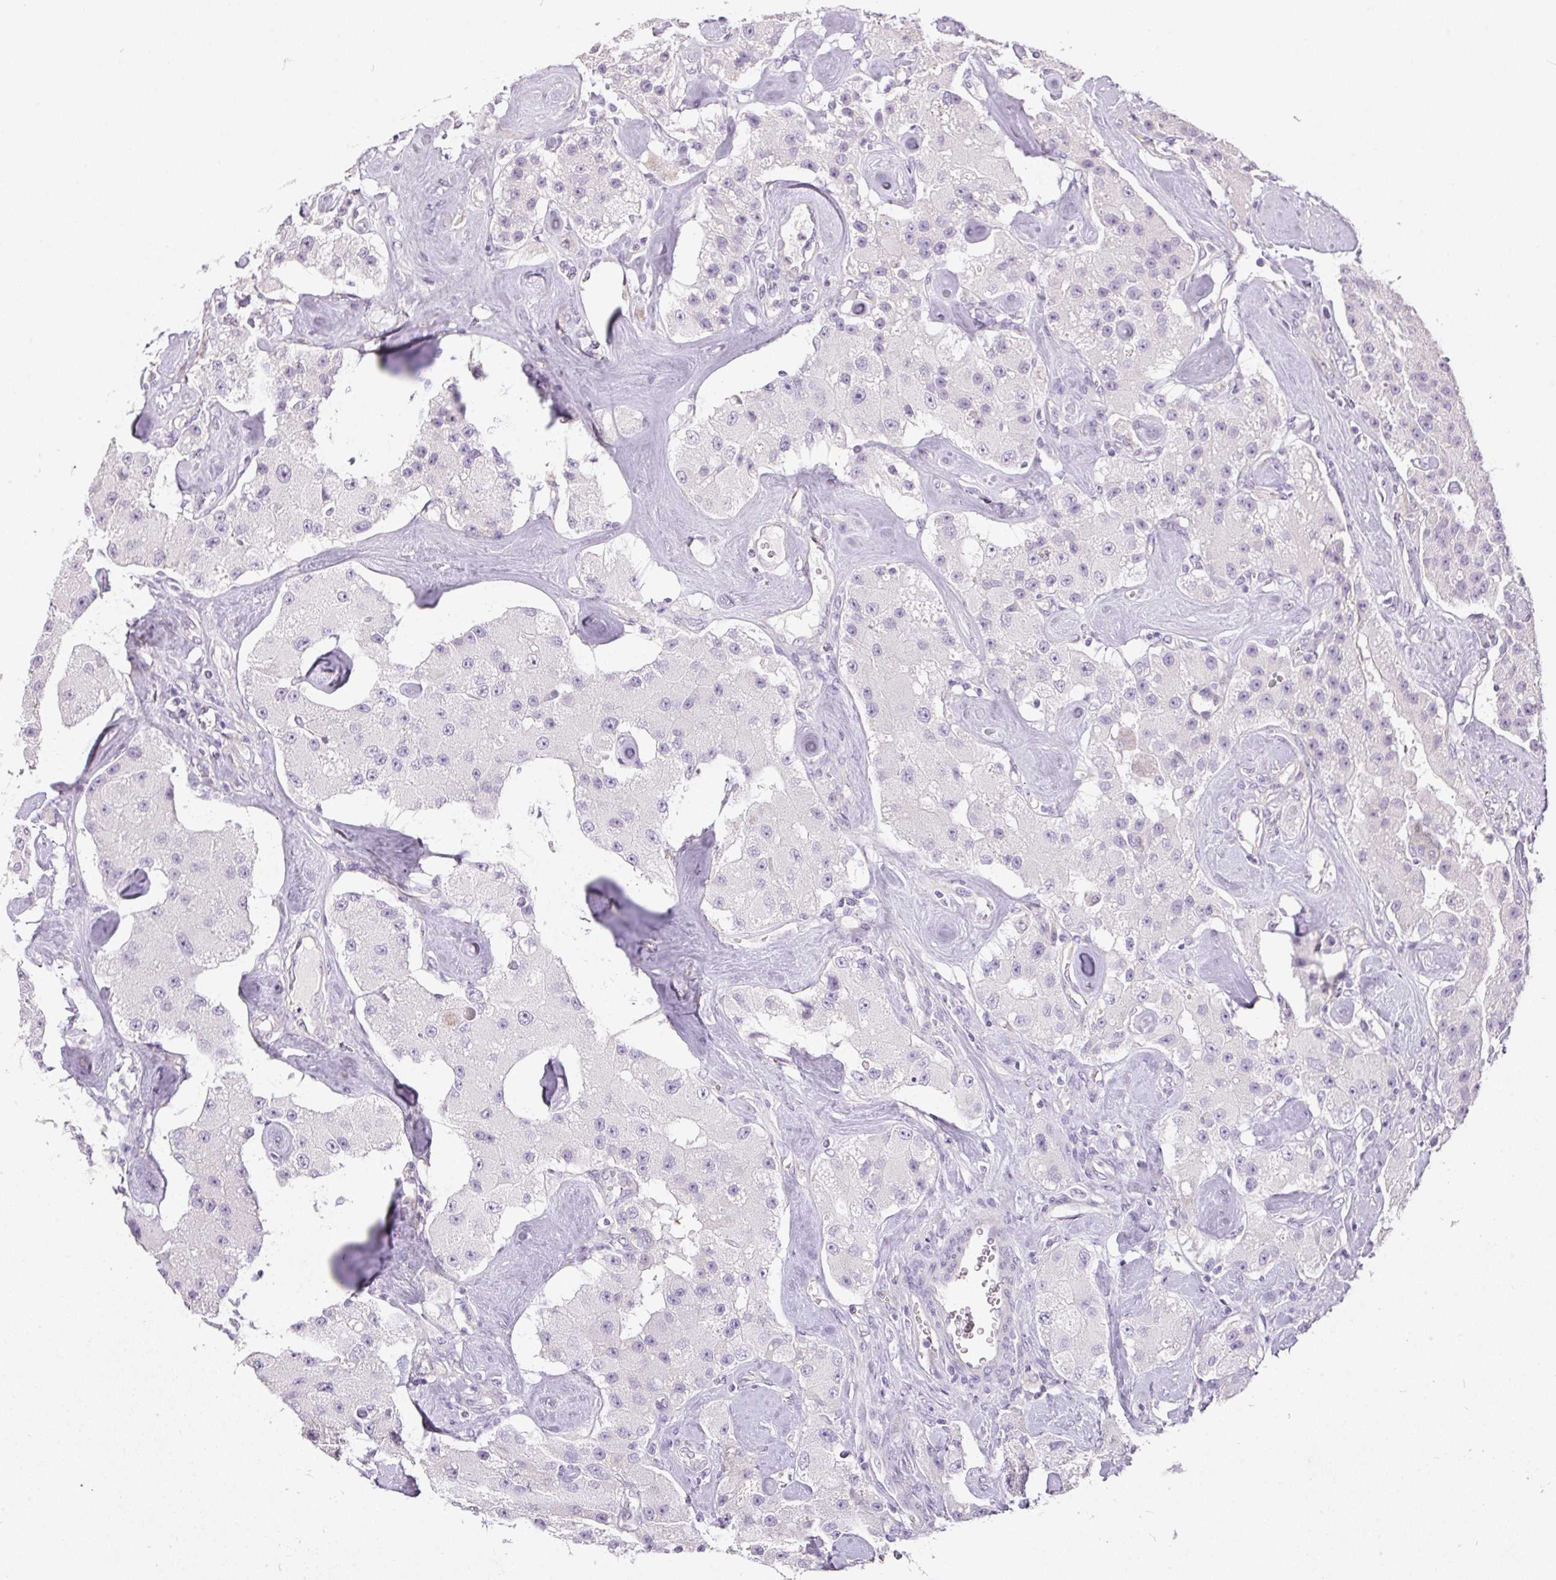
{"staining": {"intensity": "negative", "quantity": "none", "location": "none"}, "tissue": "carcinoid", "cell_type": "Tumor cells", "image_type": "cancer", "snomed": [{"axis": "morphology", "description": "Carcinoid, malignant, NOS"}, {"axis": "topography", "description": "Pancreas"}], "caption": "Immunohistochemistry photomicrograph of human carcinoid stained for a protein (brown), which demonstrates no staining in tumor cells. (DAB (3,3'-diaminobenzidine) immunohistochemistry (IHC) visualized using brightfield microscopy, high magnification).", "gene": "RAX2", "patient": {"sex": "male", "age": 41}}